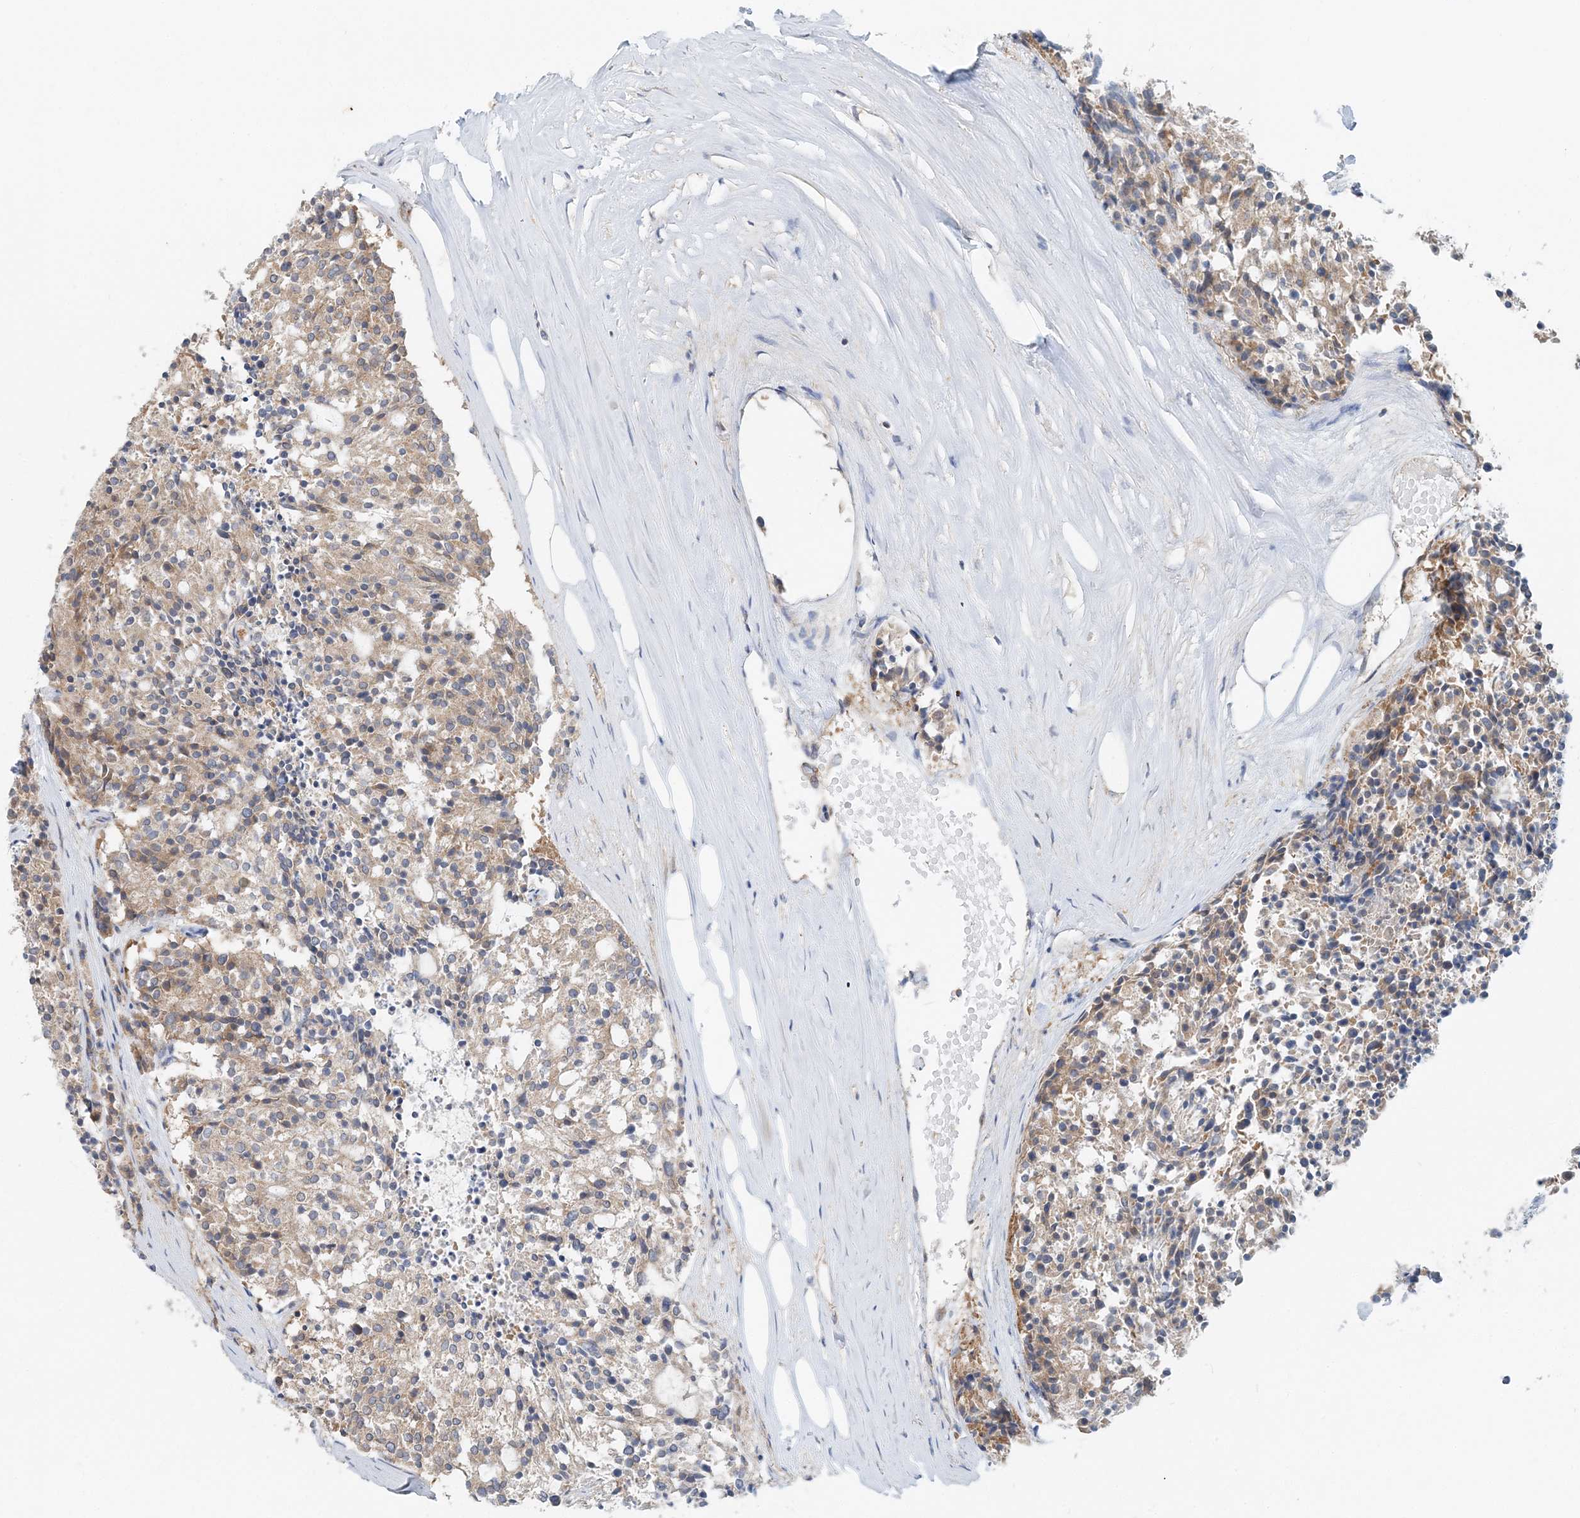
{"staining": {"intensity": "weak", "quantity": ">75%", "location": "cytoplasmic/membranous"}, "tissue": "carcinoid", "cell_type": "Tumor cells", "image_type": "cancer", "snomed": [{"axis": "morphology", "description": "Carcinoid, malignant, NOS"}, {"axis": "topography", "description": "Pancreas"}], "caption": "An image of malignant carcinoid stained for a protein displays weak cytoplasmic/membranous brown staining in tumor cells.", "gene": "MOB4", "patient": {"sex": "female", "age": 54}}